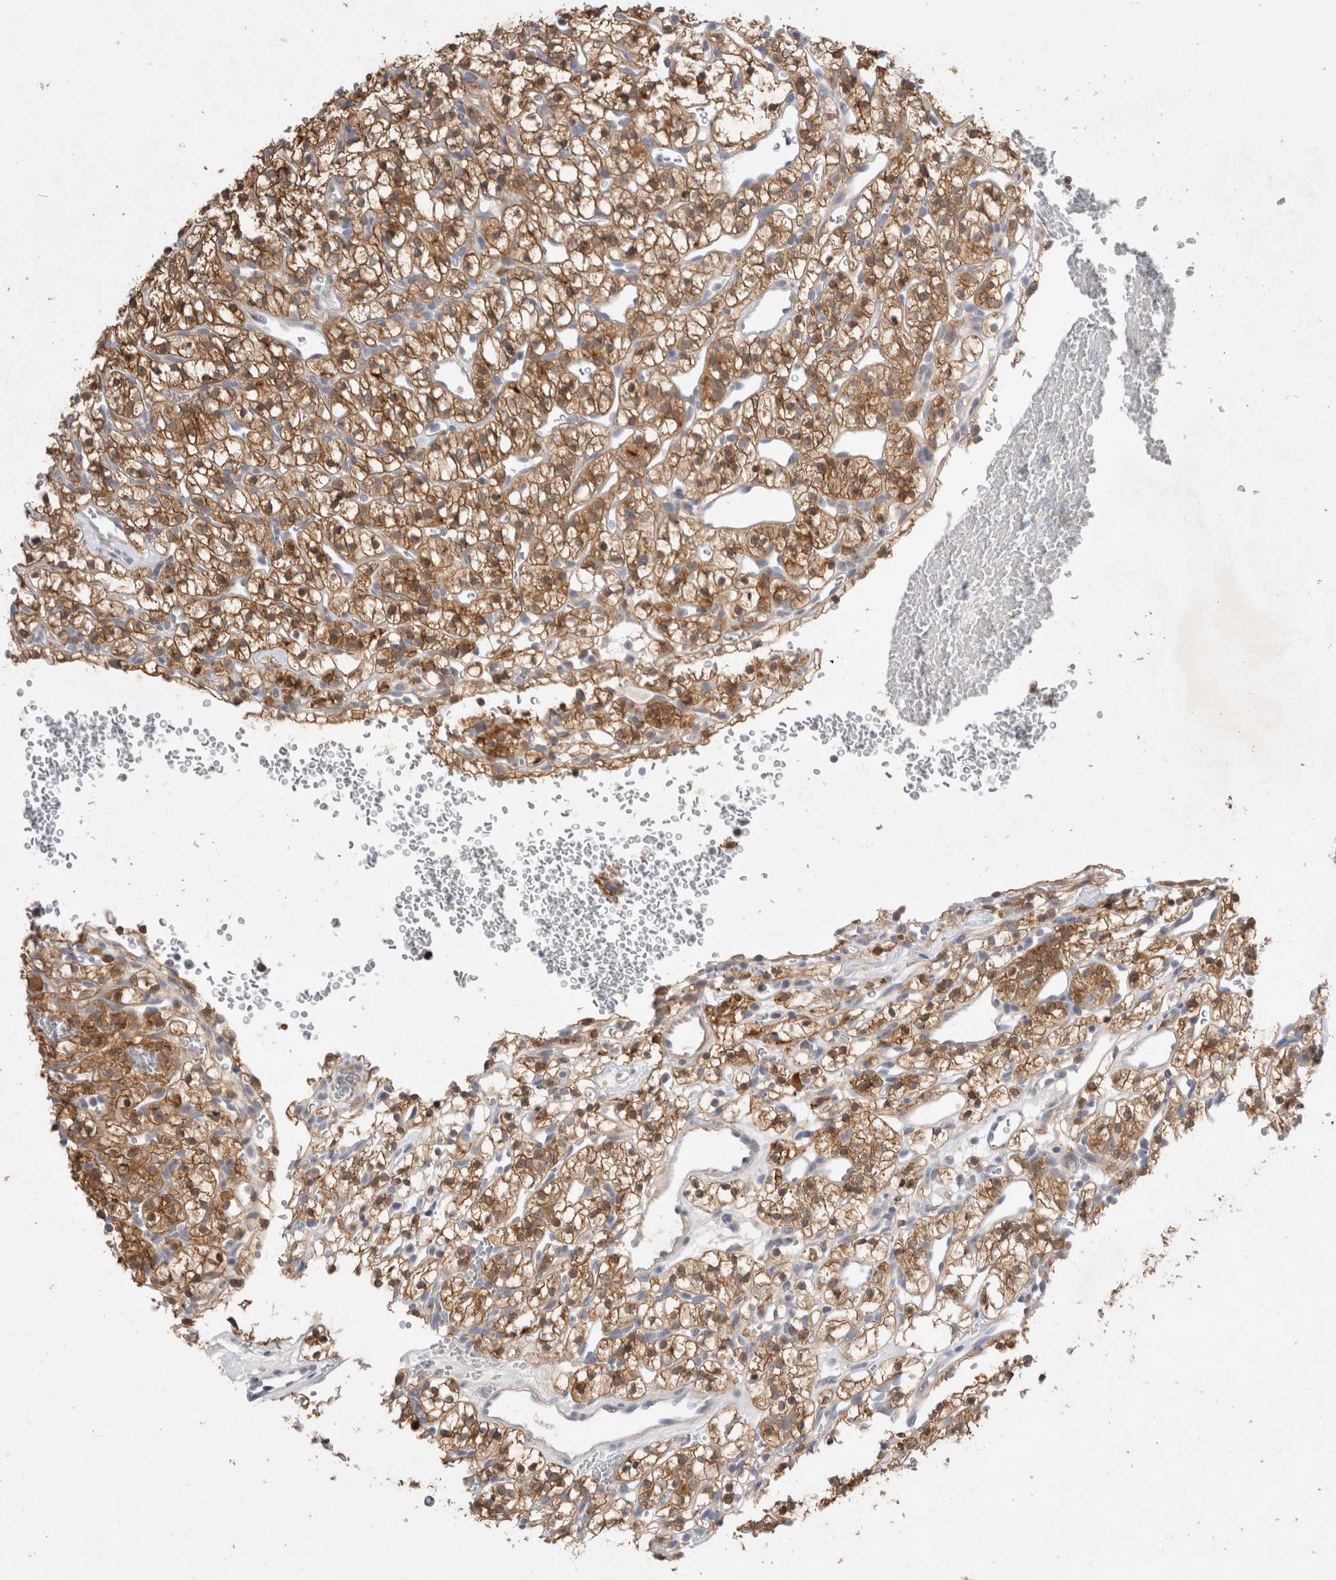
{"staining": {"intensity": "moderate", "quantity": ">75%", "location": "cytoplasmic/membranous"}, "tissue": "renal cancer", "cell_type": "Tumor cells", "image_type": "cancer", "snomed": [{"axis": "morphology", "description": "Adenocarcinoma, NOS"}, {"axis": "topography", "description": "Kidney"}], "caption": "Protein expression analysis of human renal adenocarcinoma reveals moderate cytoplasmic/membranous expression in about >75% of tumor cells.", "gene": "IFT74", "patient": {"sex": "female", "age": 57}}